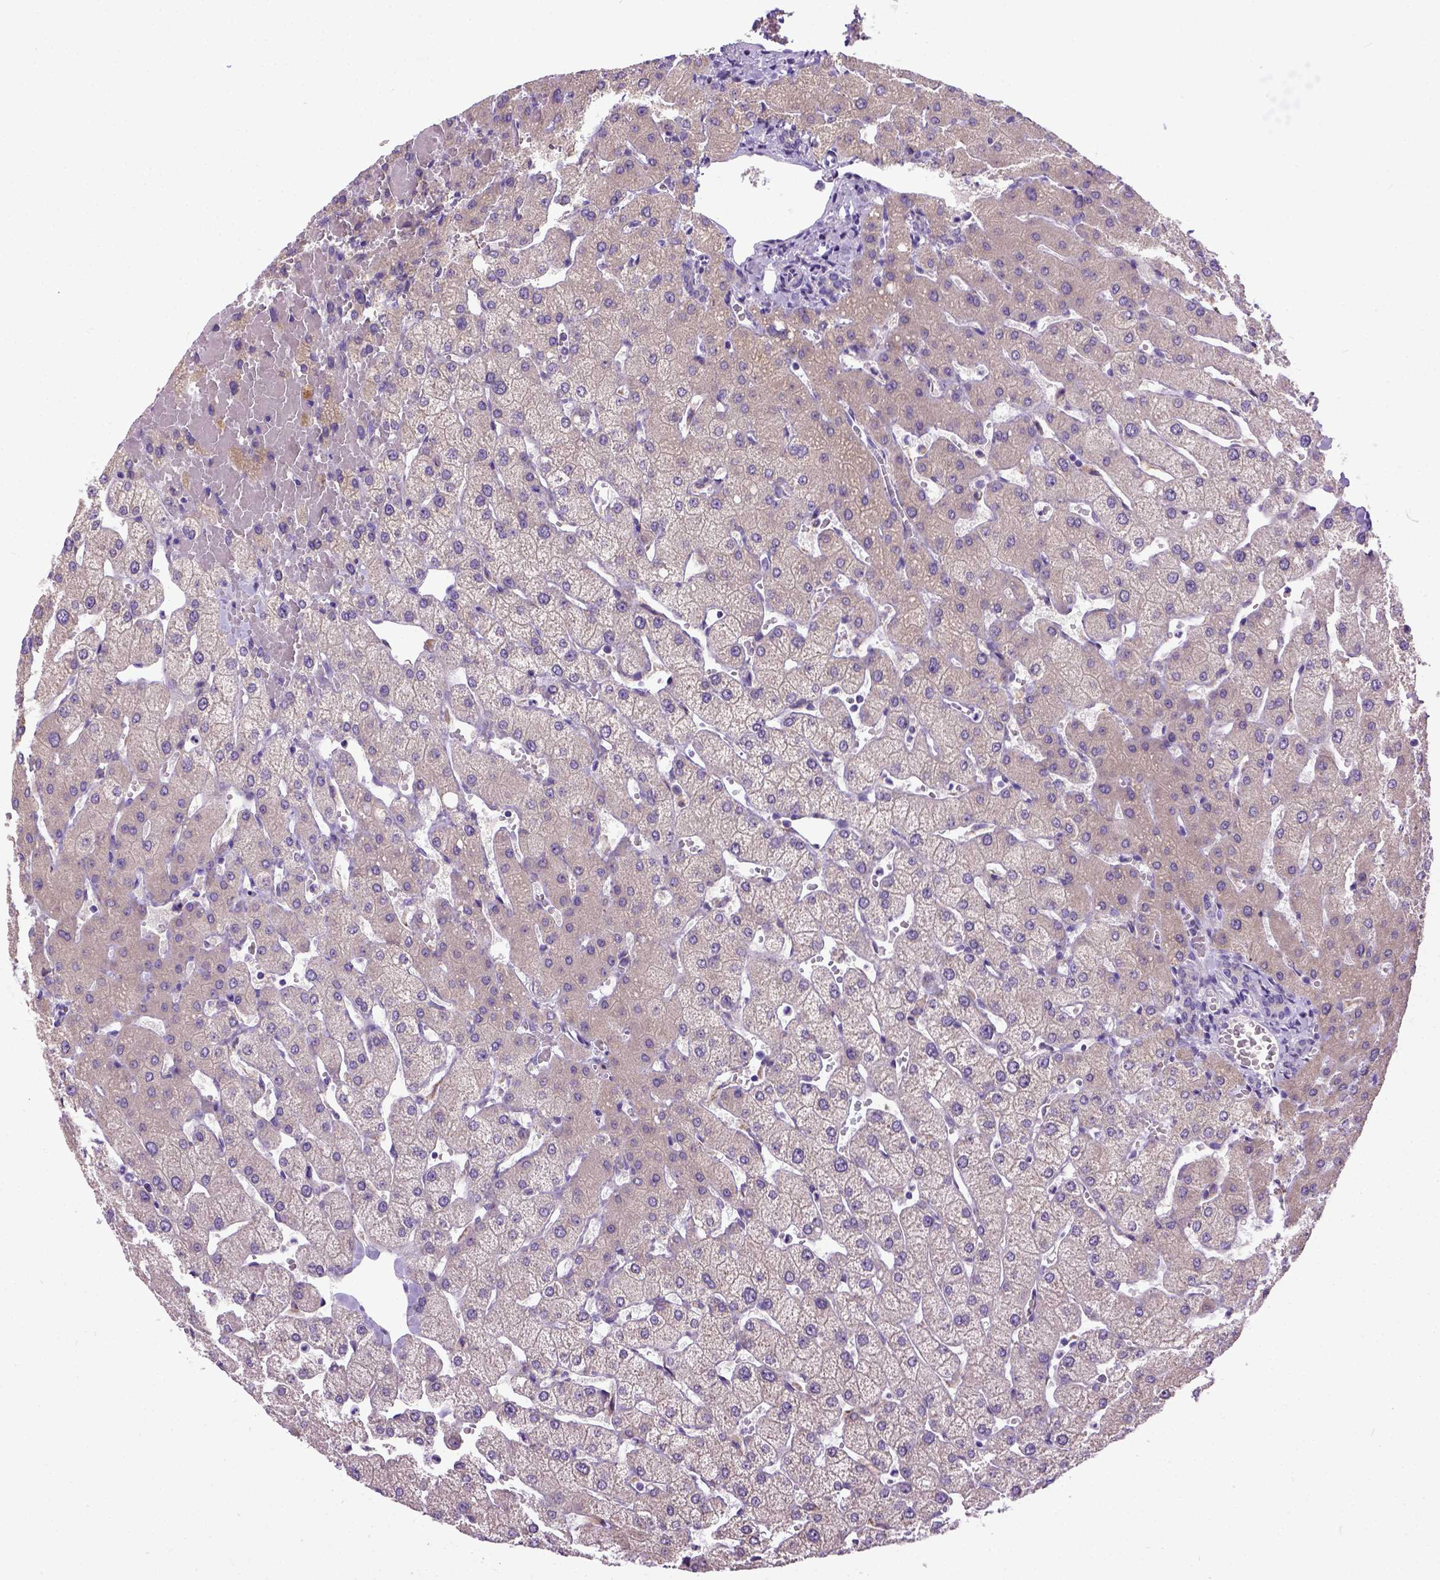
{"staining": {"intensity": "negative", "quantity": "none", "location": "none"}, "tissue": "liver", "cell_type": "Cholangiocytes", "image_type": "normal", "snomed": [{"axis": "morphology", "description": "Normal tissue, NOS"}, {"axis": "topography", "description": "Liver"}], "caption": "Cholangiocytes show no significant protein positivity in normal liver. (Brightfield microscopy of DAB immunohistochemistry at high magnification).", "gene": "NEK5", "patient": {"sex": "female", "age": 54}}